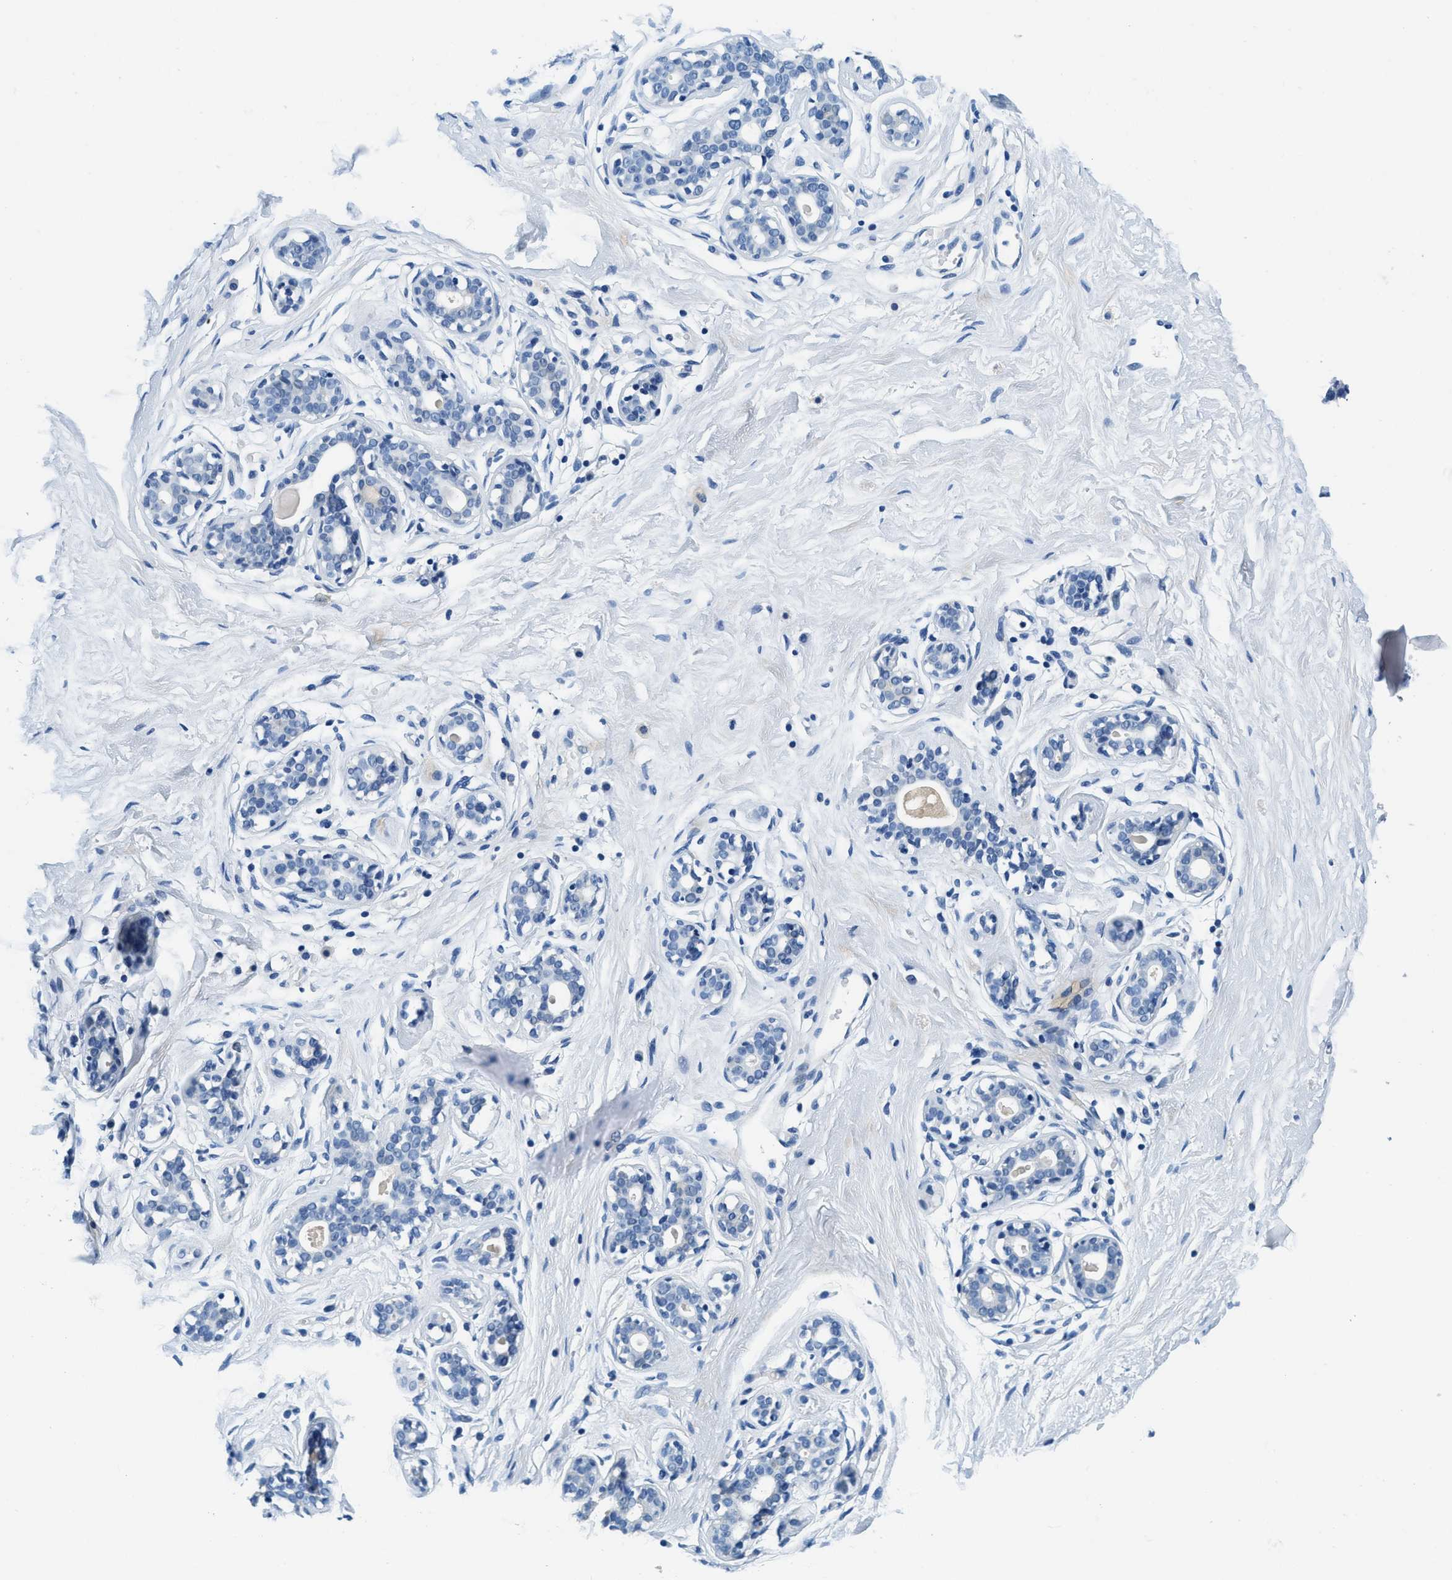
{"staining": {"intensity": "negative", "quantity": "none", "location": "none"}, "tissue": "breast", "cell_type": "Adipocytes", "image_type": "normal", "snomed": [{"axis": "morphology", "description": "Normal tissue, NOS"}, {"axis": "topography", "description": "Breast"}], "caption": "DAB (3,3'-diaminobenzidine) immunohistochemical staining of unremarkable breast exhibits no significant expression in adipocytes. The staining was performed using DAB to visualize the protein expression in brown, while the nuclei were stained in blue with hematoxylin (Magnification: 20x).", "gene": "GSTM3", "patient": {"sex": "female", "age": 23}}